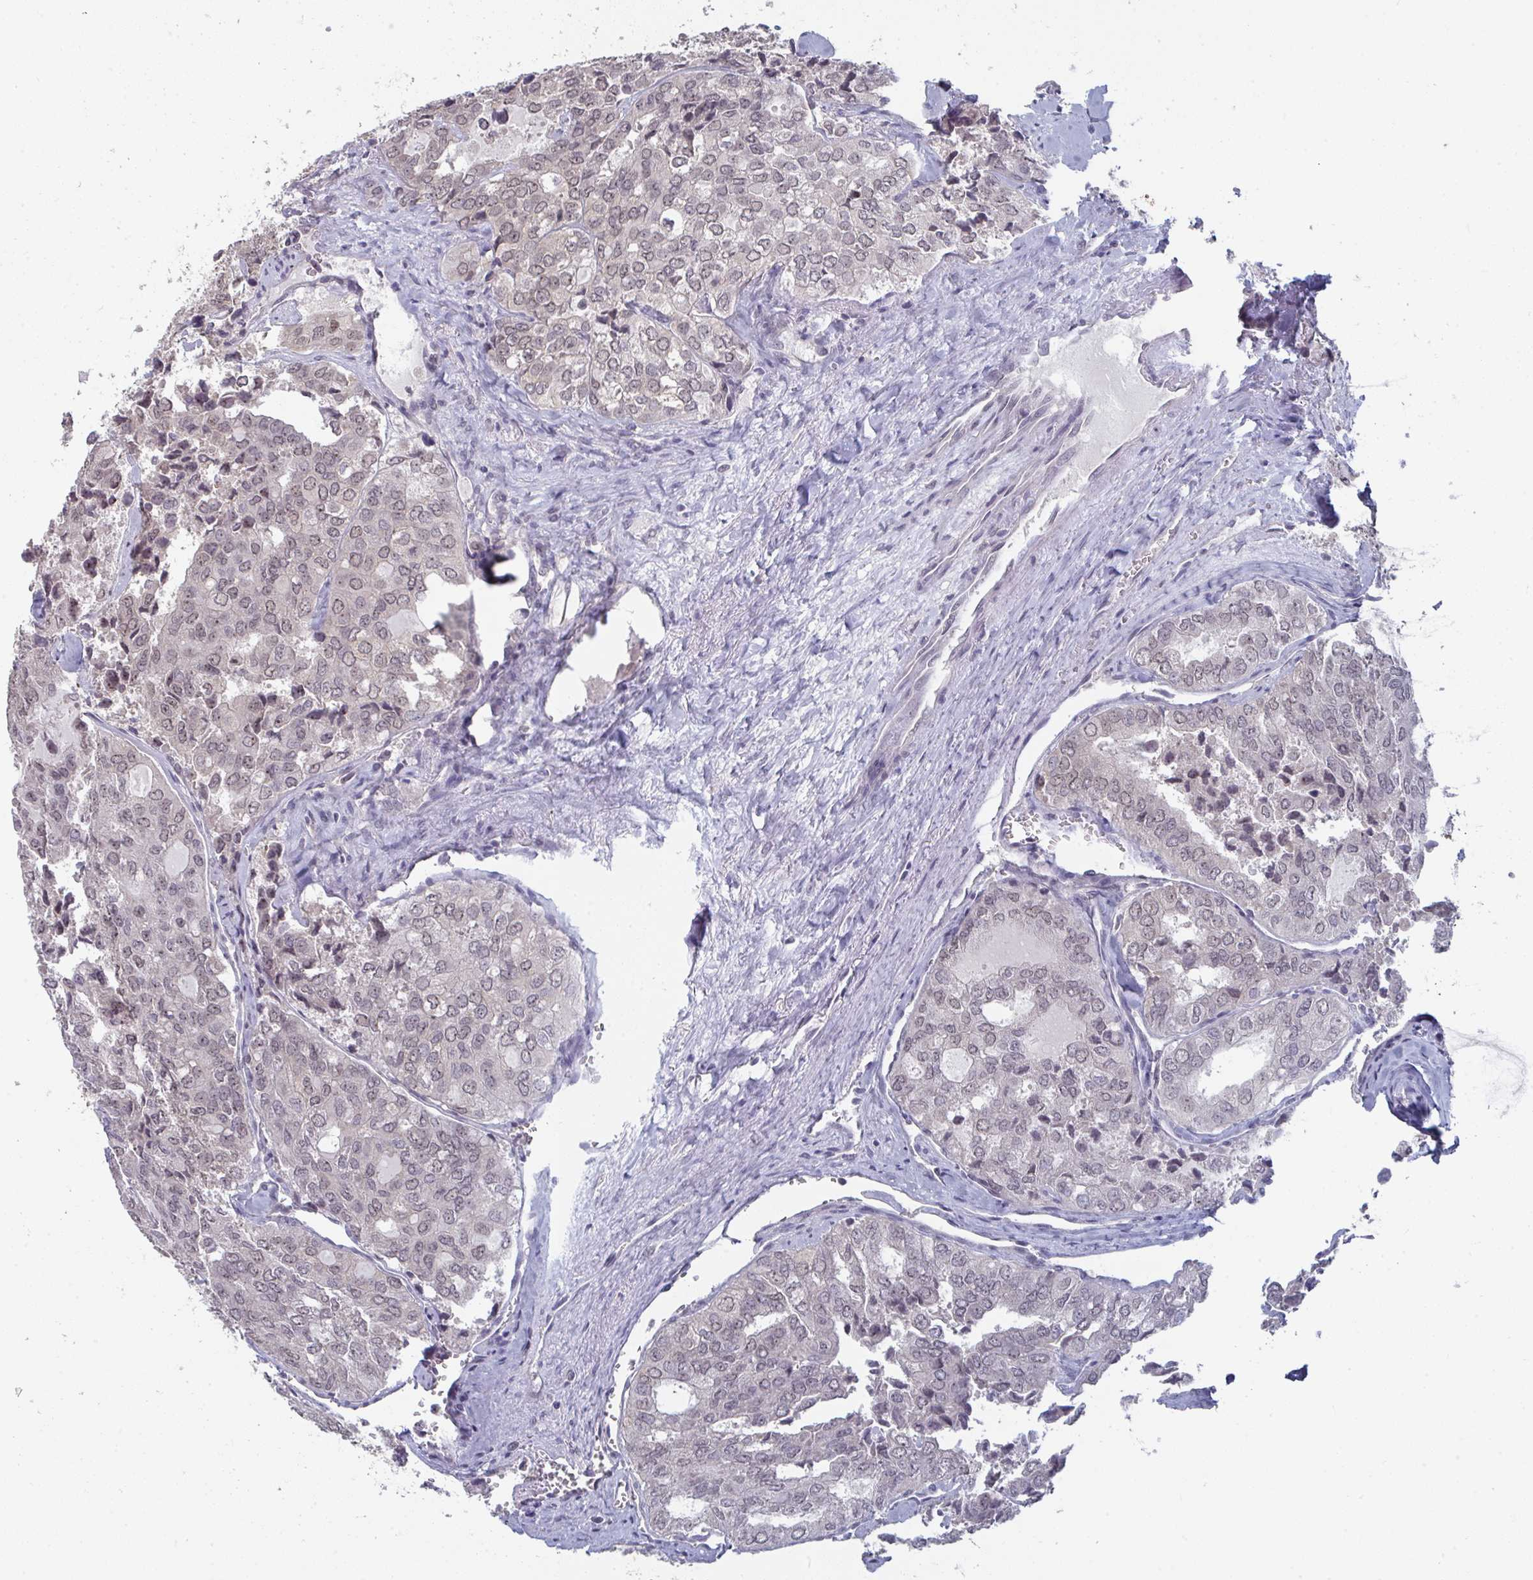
{"staining": {"intensity": "weak", "quantity": "25%-75%", "location": "nuclear"}, "tissue": "thyroid cancer", "cell_type": "Tumor cells", "image_type": "cancer", "snomed": [{"axis": "morphology", "description": "Follicular adenoma carcinoma, NOS"}, {"axis": "topography", "description": "Thyroid gland"}], "caption": "A brown stain labels weak nuclear expression of a protein in thyroid cancer tumor cells.", "gene": "LIX1", "patient": {"sex": "male", "age": 75}}